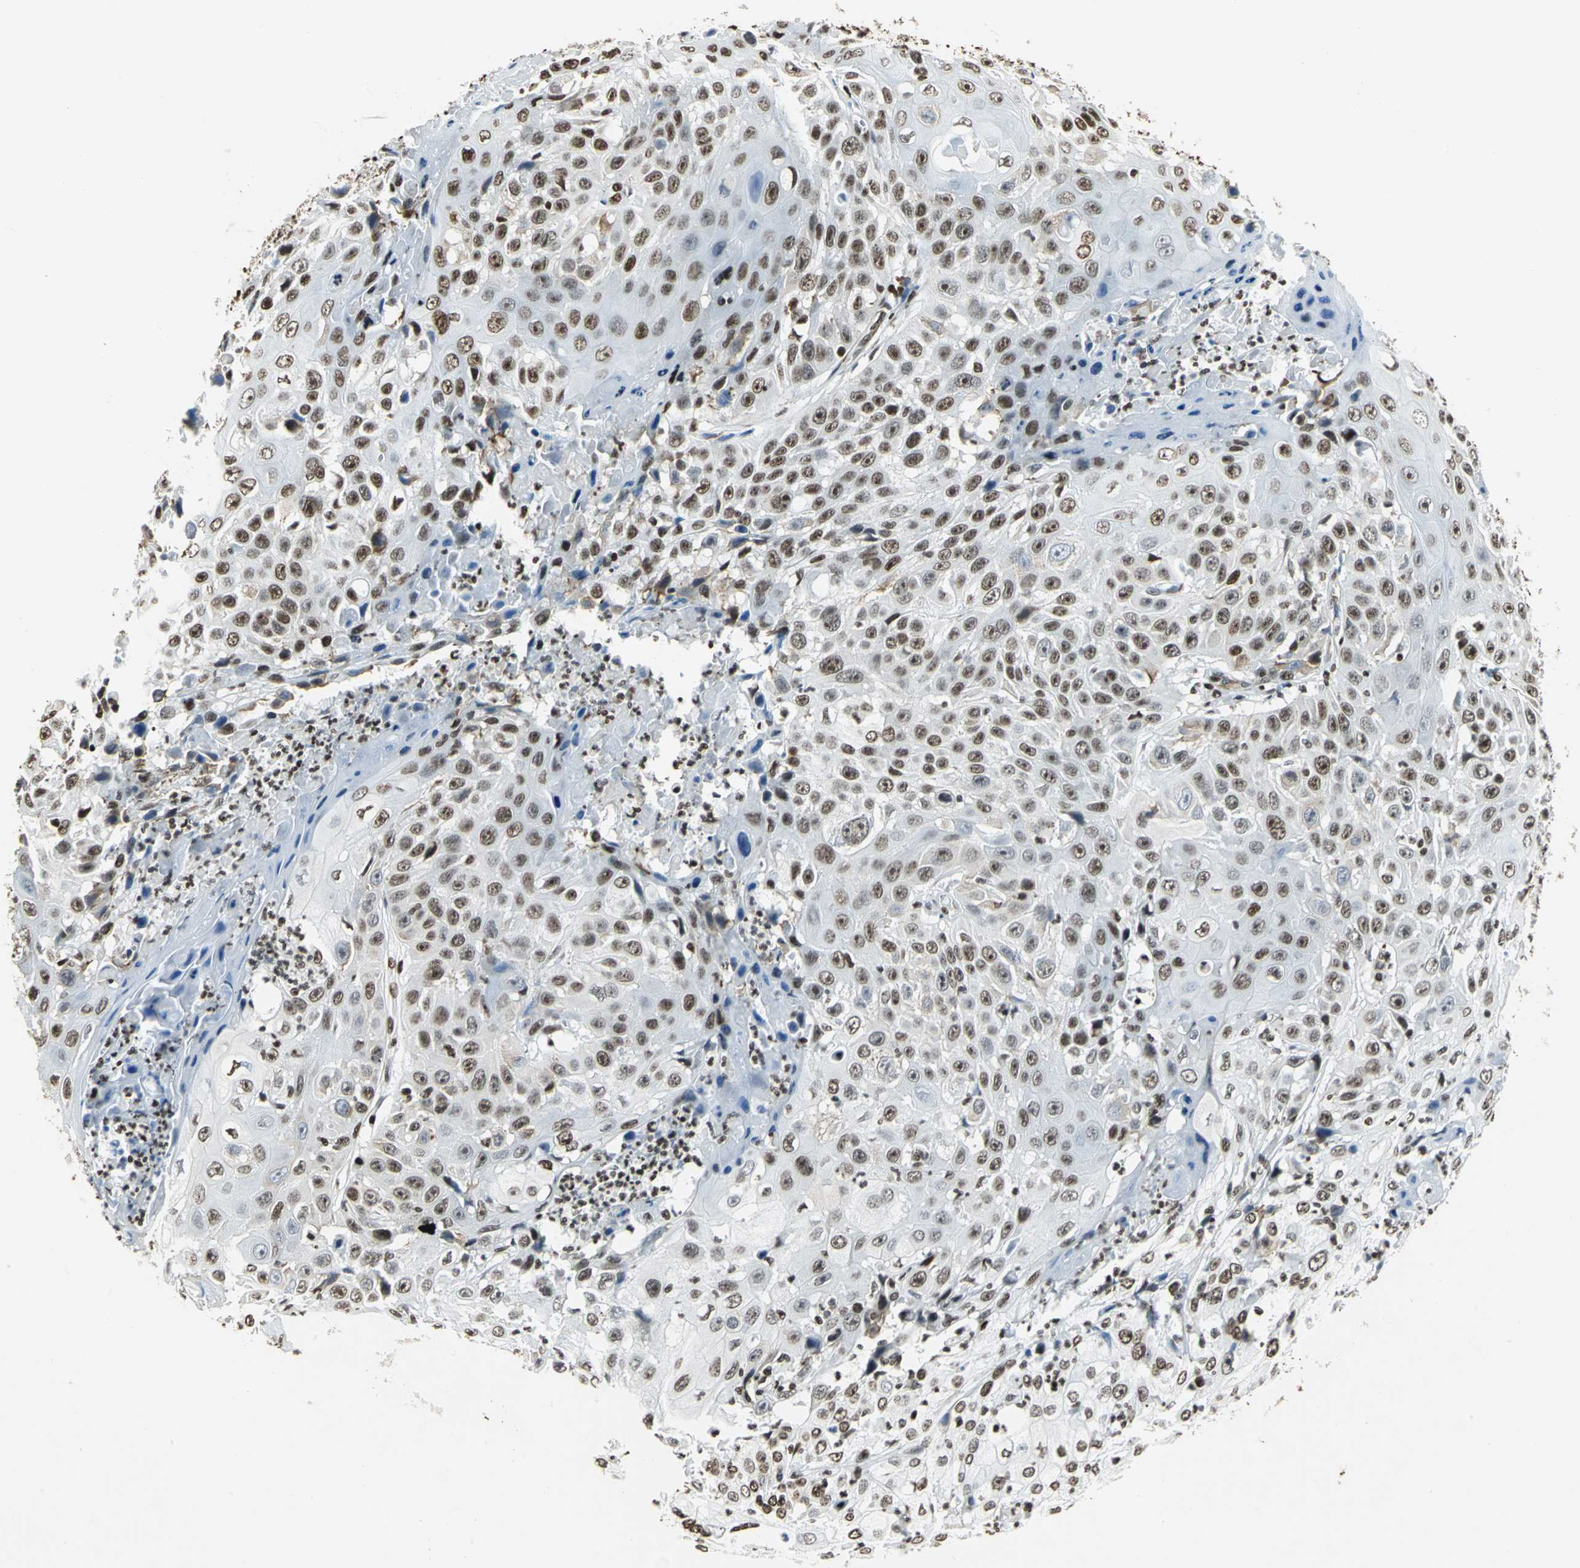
{"staining": {"intensity": "moderate", "quantity": ">75%", "location": "nuclear"}, "tissue": "cervical cancer", "cell_type": "Tumor cells", "image_type": "cancer", "snomed": [{"axis": "morphology", "description": "Squamous cell carcinoma, NOS"}, {"axis": "topography", "description": "Cervix"}], "caption": "A brown stain labels moderate nuclear staining of a protein in cervical cancer (squamous cell carcinoma) tumor cells.", "gene": "HMGB1", "patient": {"sex": "female", "age": 39}}